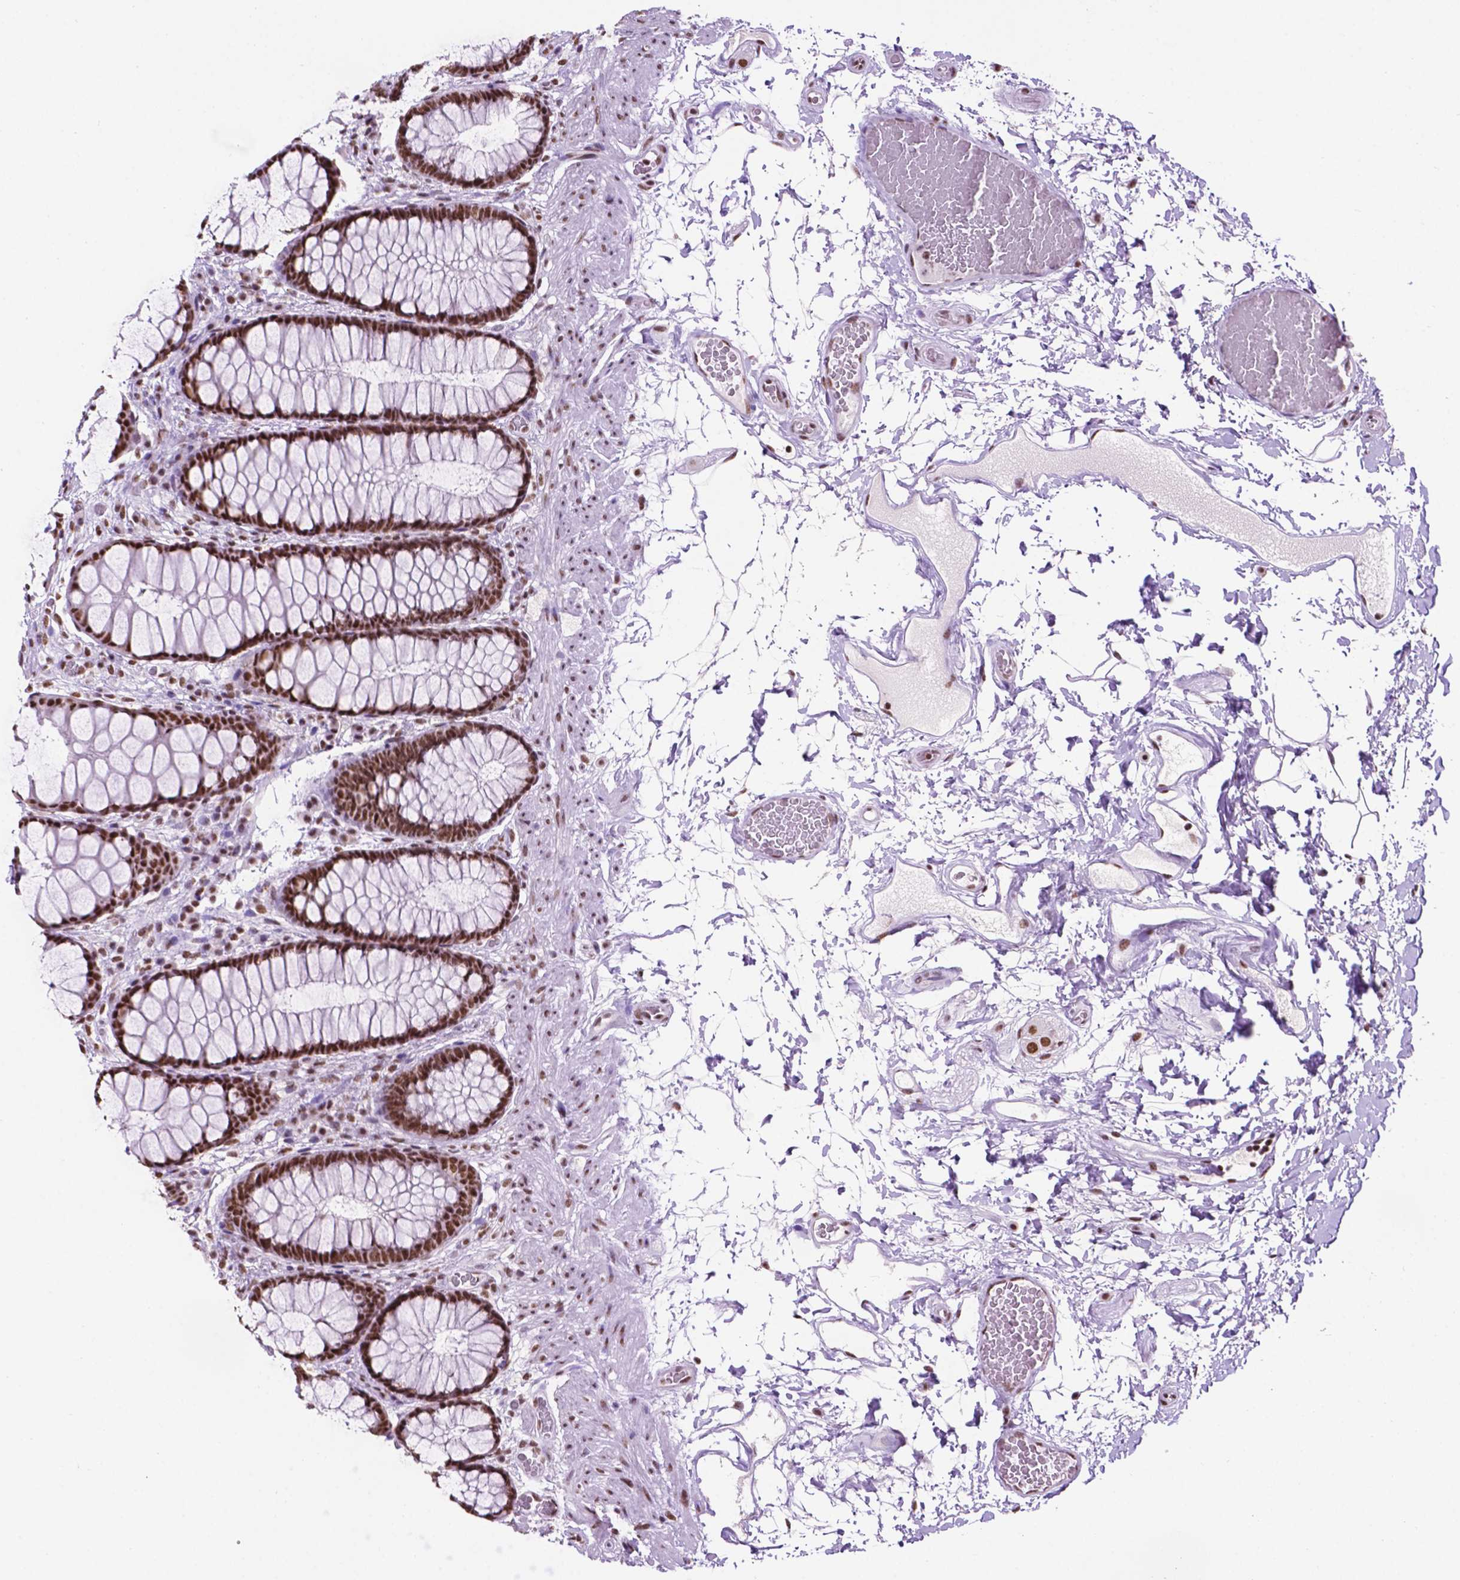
{"staining": {"intensity": "strong", "quantity": ">75%", "location": "nuclear"}, "tissue": "rectum", "cell_type": "Glandular cells", "image_type": "normal", "snomed": [{"axis": "morphology", "description": "Normal tissue, NOS"}, {"axis": "topography", "description": "Rectum"}], "caption": "Rectum stained with IHC demonstrates strong nuclear expression in about >75% of glandular cells. The protein of interest is stained brown, and the nuclei are stained in blue (DAB IHC with brightfield microscopy, high magnification).", "gene": "CCAR2", "patient": {"sex": "female", "age": 62}}